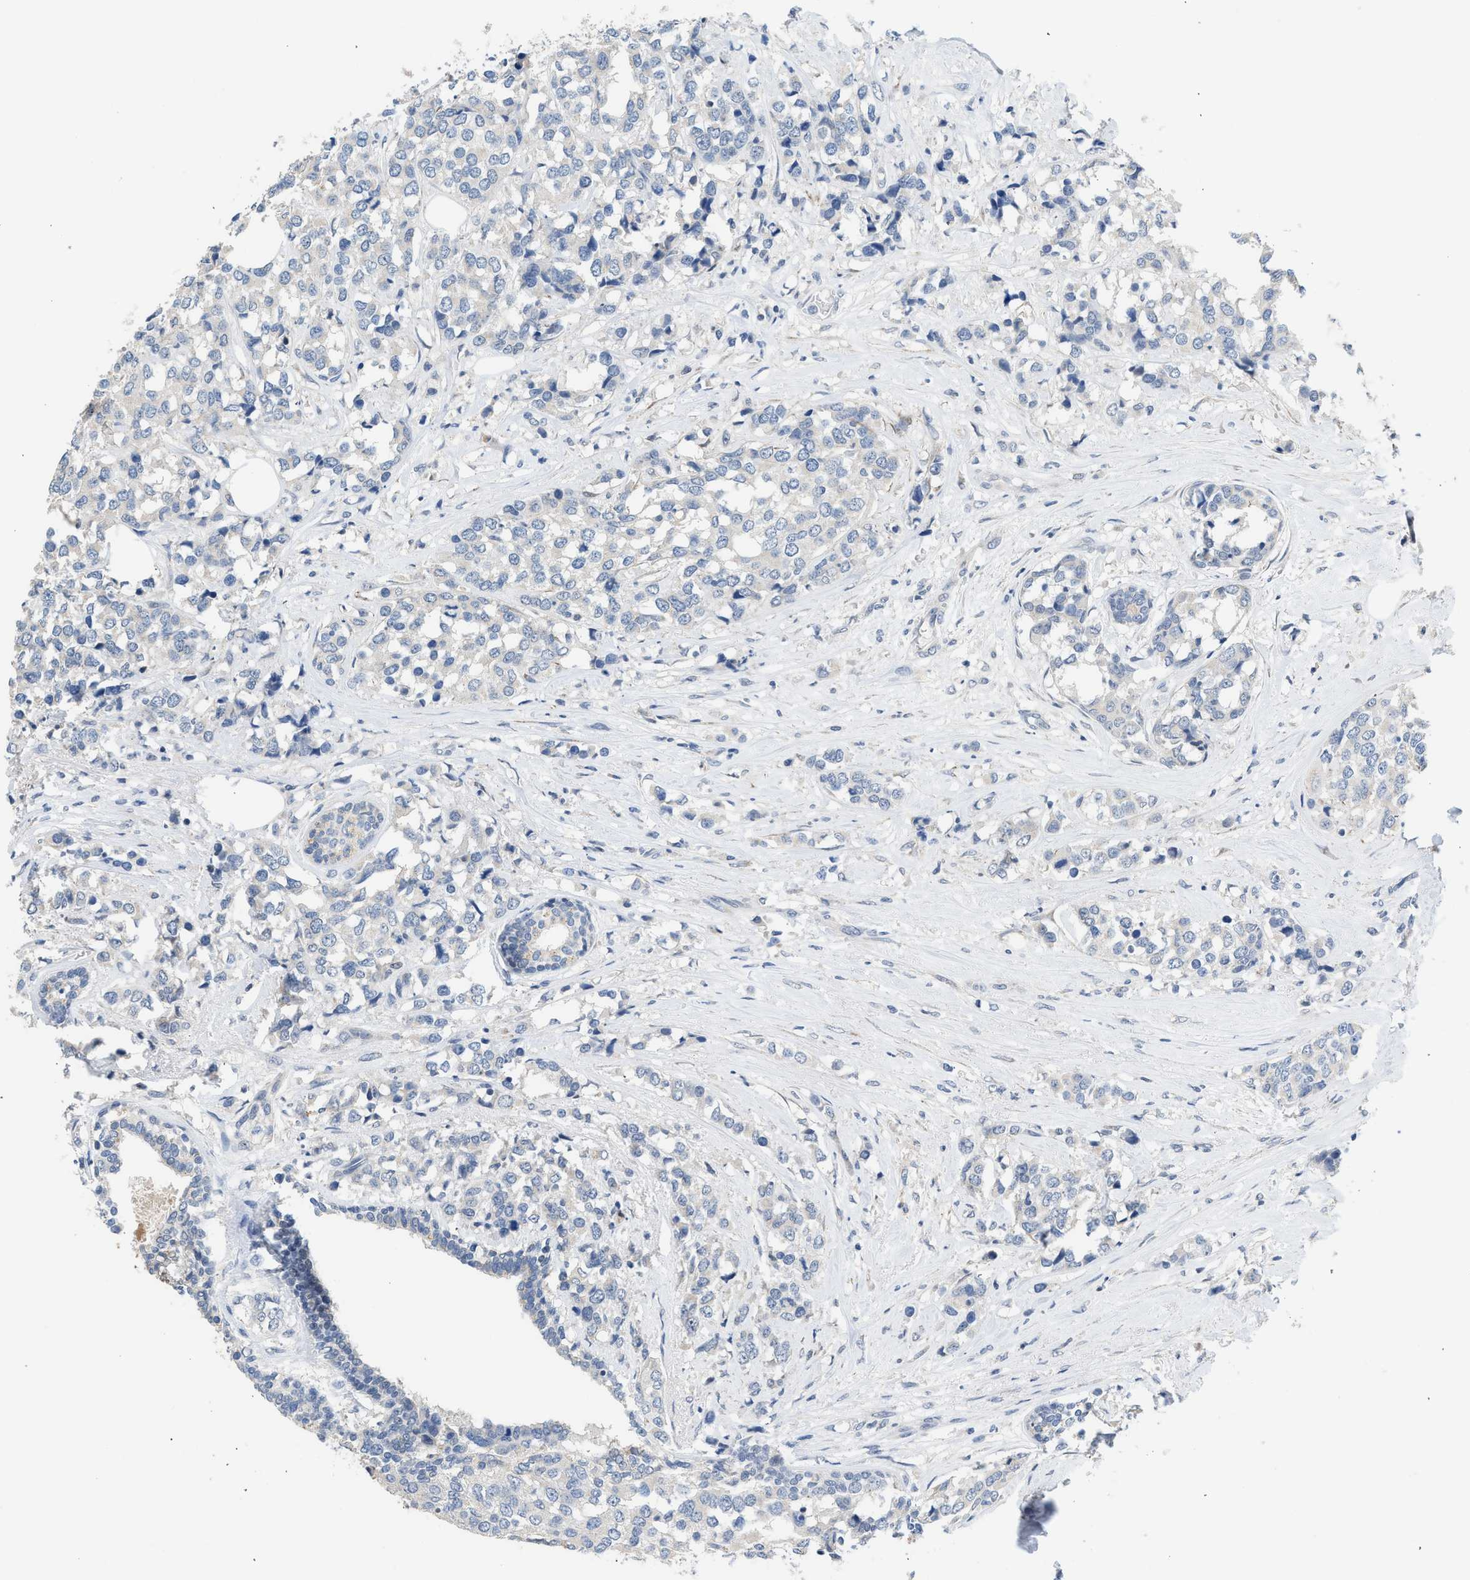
{"staining": {"intensity": "negative", "quantity": "none", "location": "none"}, "tissue": "breast cancer", "cell_type": "Tumor cells", "image_type": "cancer", "snomed": [{"axis": "morphology", "description": "Lobular carcinoma"}, {"axis": "topography", "description": "Breast"}], "caption": "High power microscopy photomicrograph of an immunohistochemistry histopathology image of lobular carcinoma (breast), revealing no significant positivity in tumor cells. (Stains: DAB IHC with hematoxylin counter stain, Microscopy: brightfield microscopy at high magnification).", "gene": "CSF3R", "patient": {"sex": "female", "age": 59}}